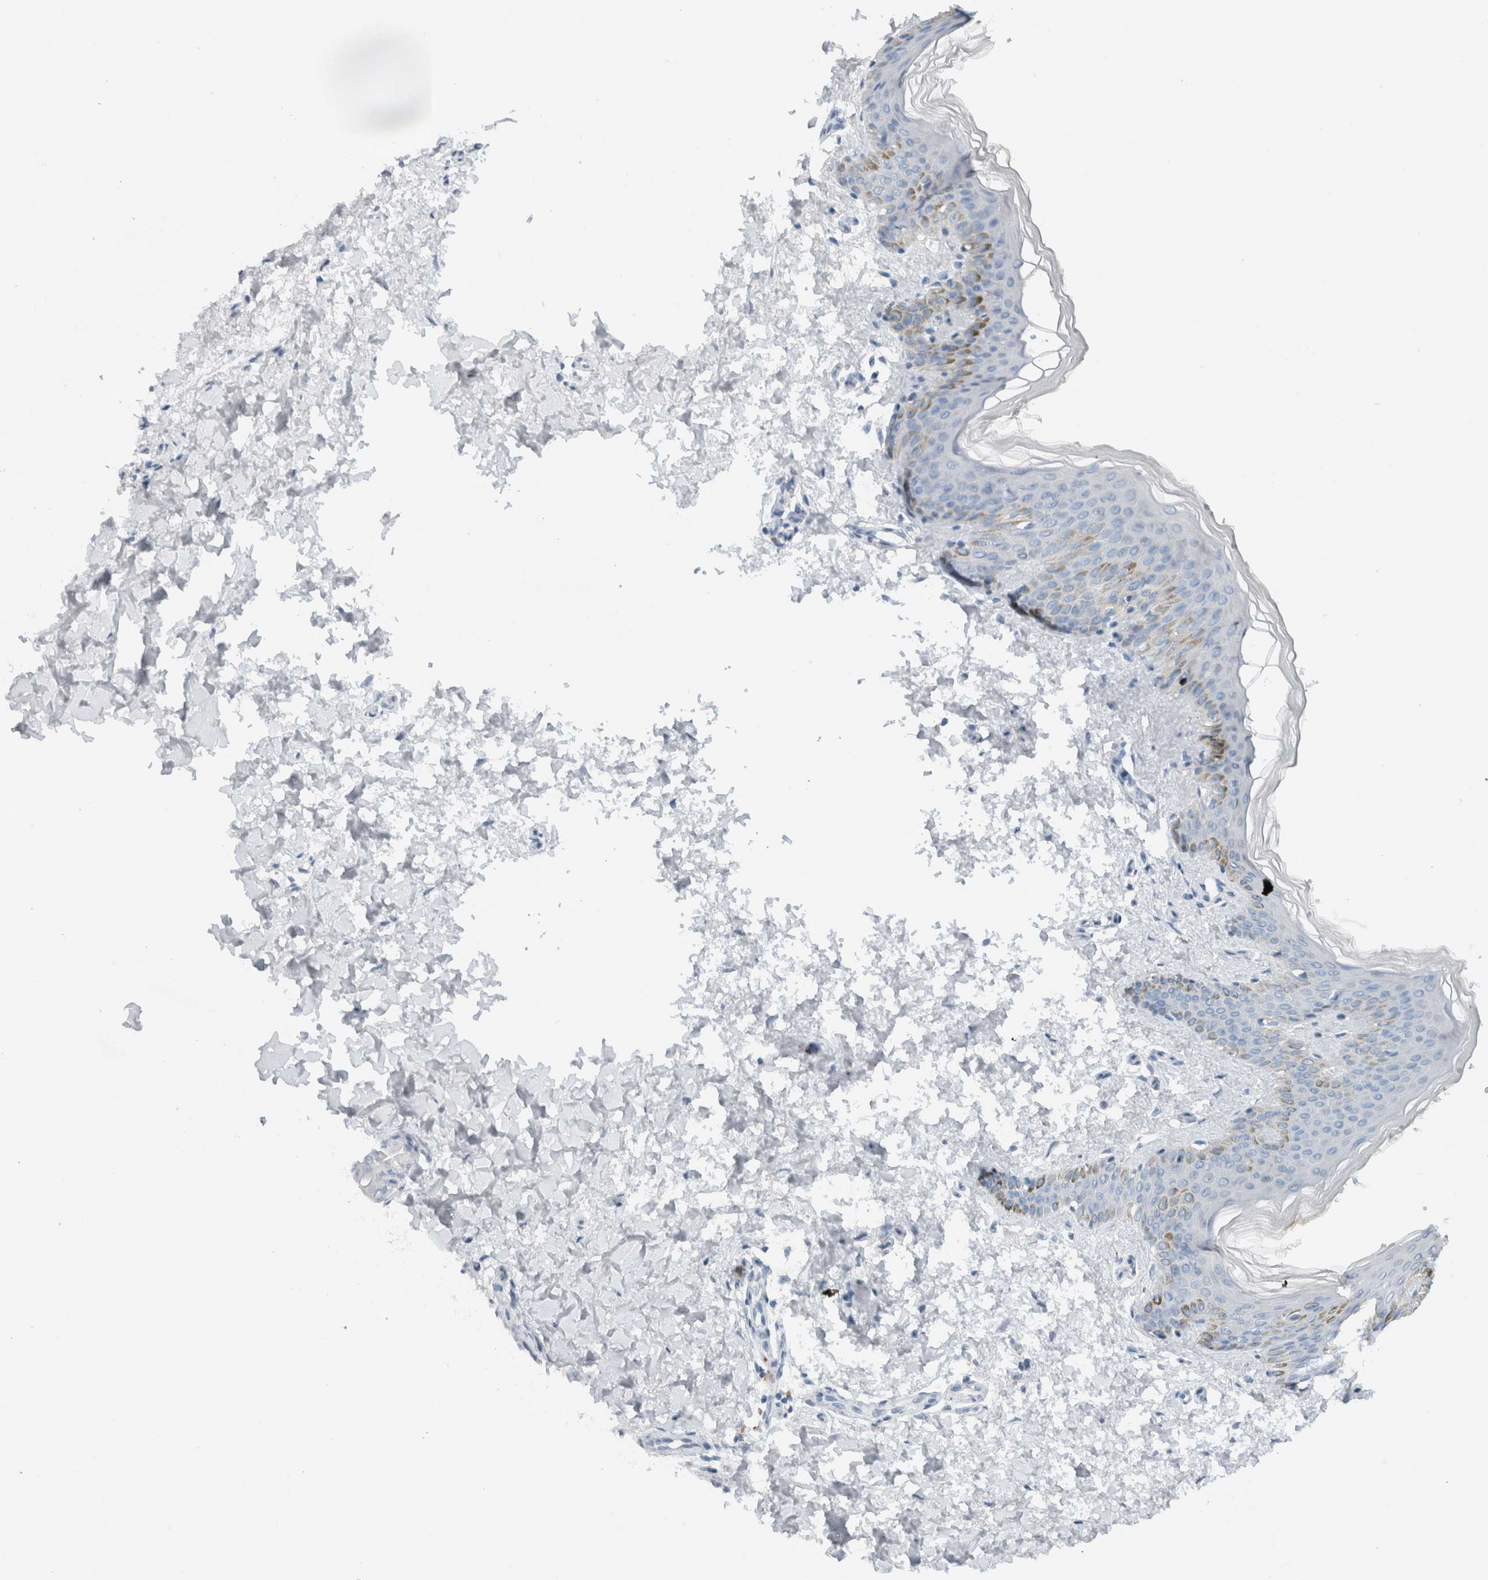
{"staining": {"intensity": "negative", "quantity": "none", "location": "none"}, "tissue": "skin", "cell_type": "Fibroblasts", "image_type": "normal", "snomed": [{"axis": "morphology", "description": "Normal tissue, NOS"}, {"axis": "morphology", "description": "Neoplasm, benign, NOS"}, {"axis": "topography", "description": "Skin"}, {"axis": "topography", "description": "Soft tissue"}], "caption": "Benign skin was stained to show a protein in brown. There is no significant staining in fibroblasts. (Stains: DAB immunohistochemistry with hematoxylin counter stain, Microscopy: brightfield microscopy at high magnification).", "gene": "DUOX1", "patient": {"sex": "male", "age": 26}}